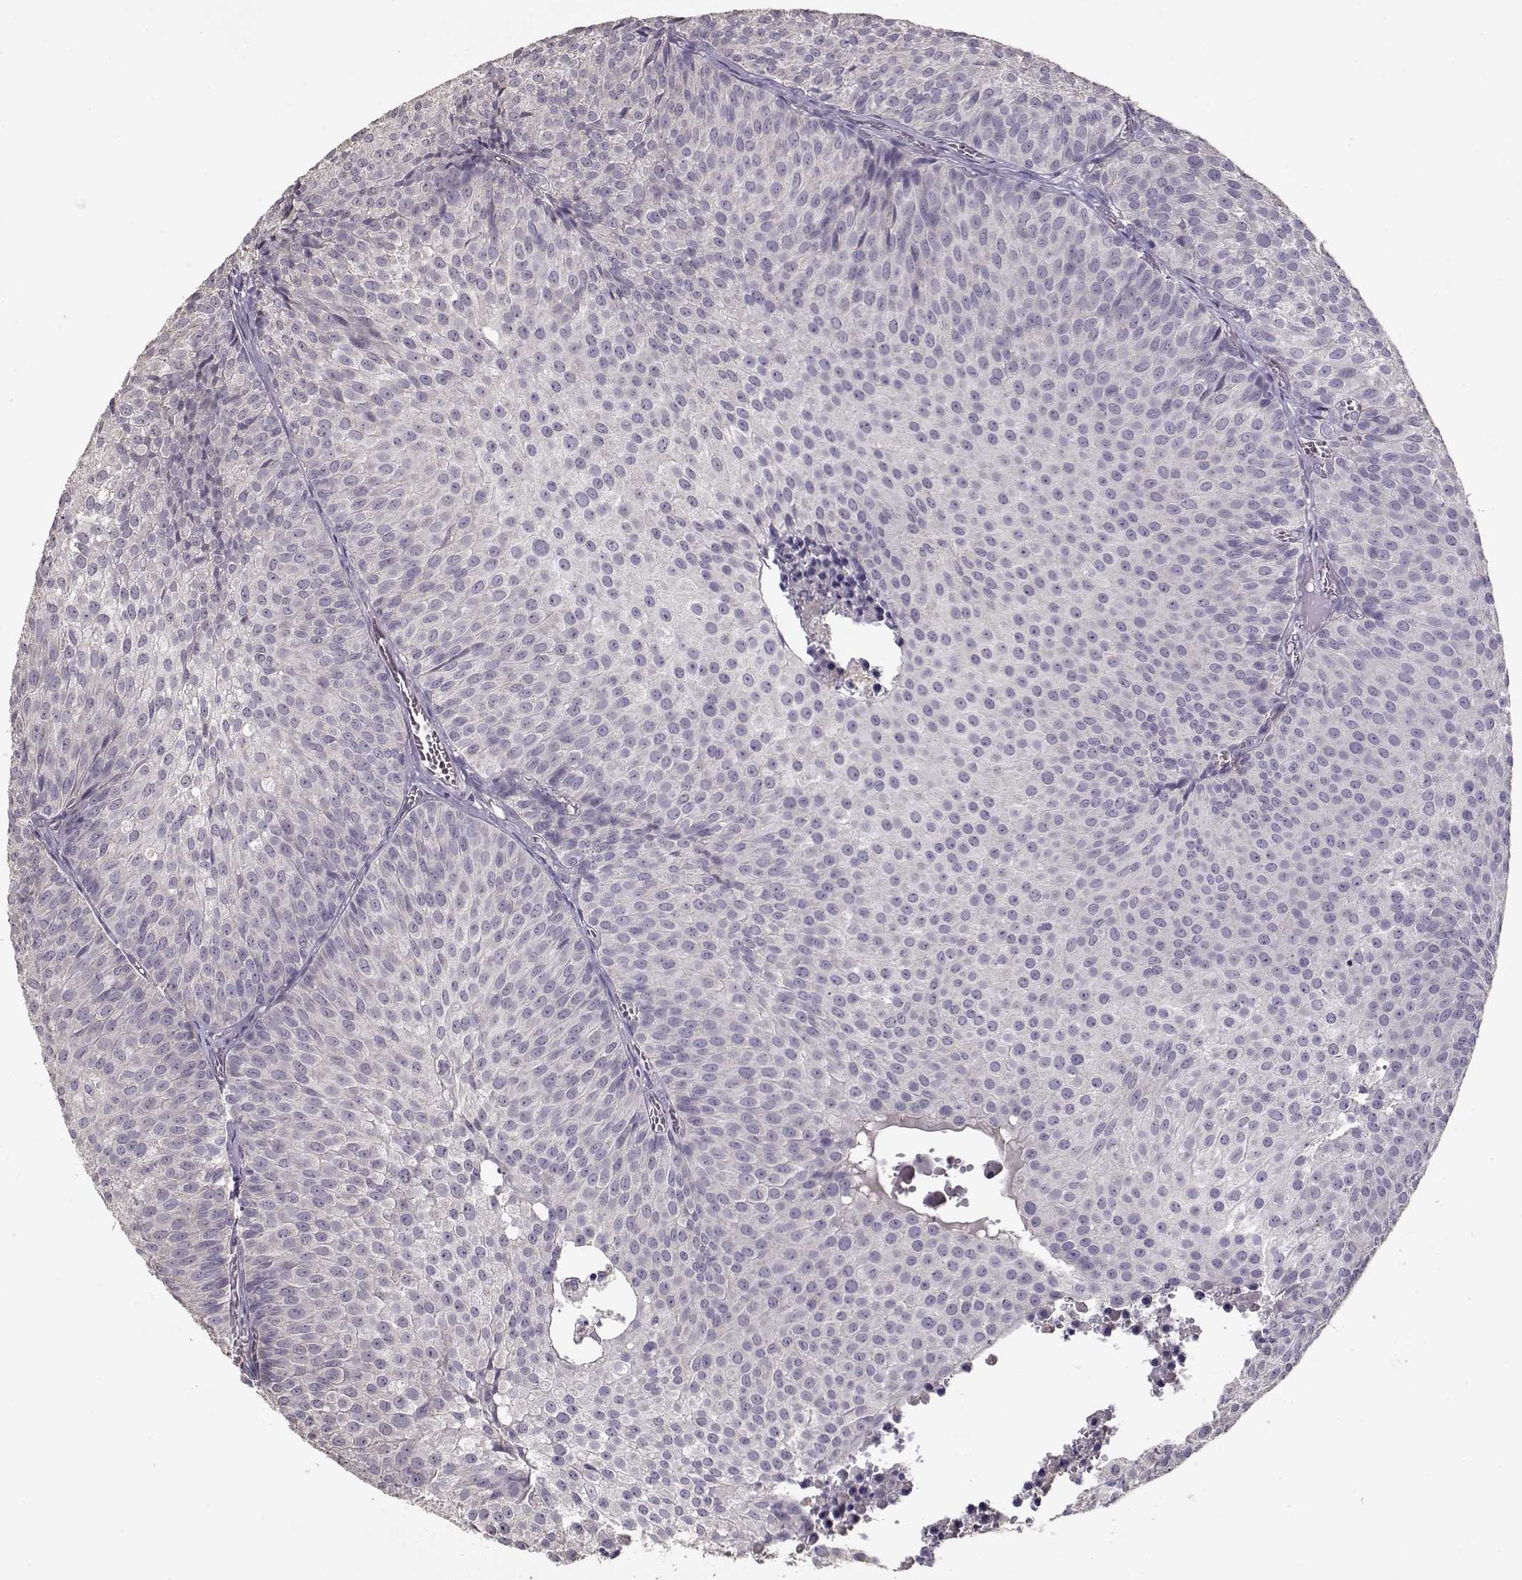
{"staining": {"intensity": "negative", "quantity": "none", "location": "none"}, "tissue": "urothelial cancer", "cell_type": "Tumor cells", "image_type": "cancer", "snomed": [{"axis": "morphology", "description": "Urothelial carcinoma, Low grade"}, {"axis": "topography", "description": "Urinary bladder"}], "caption": "Tumor cells show no significant protein positivity in urothelial carcinoma (low-grade).", "gene": "PMCH", "patient": {"sex": "male", "age": 63}}